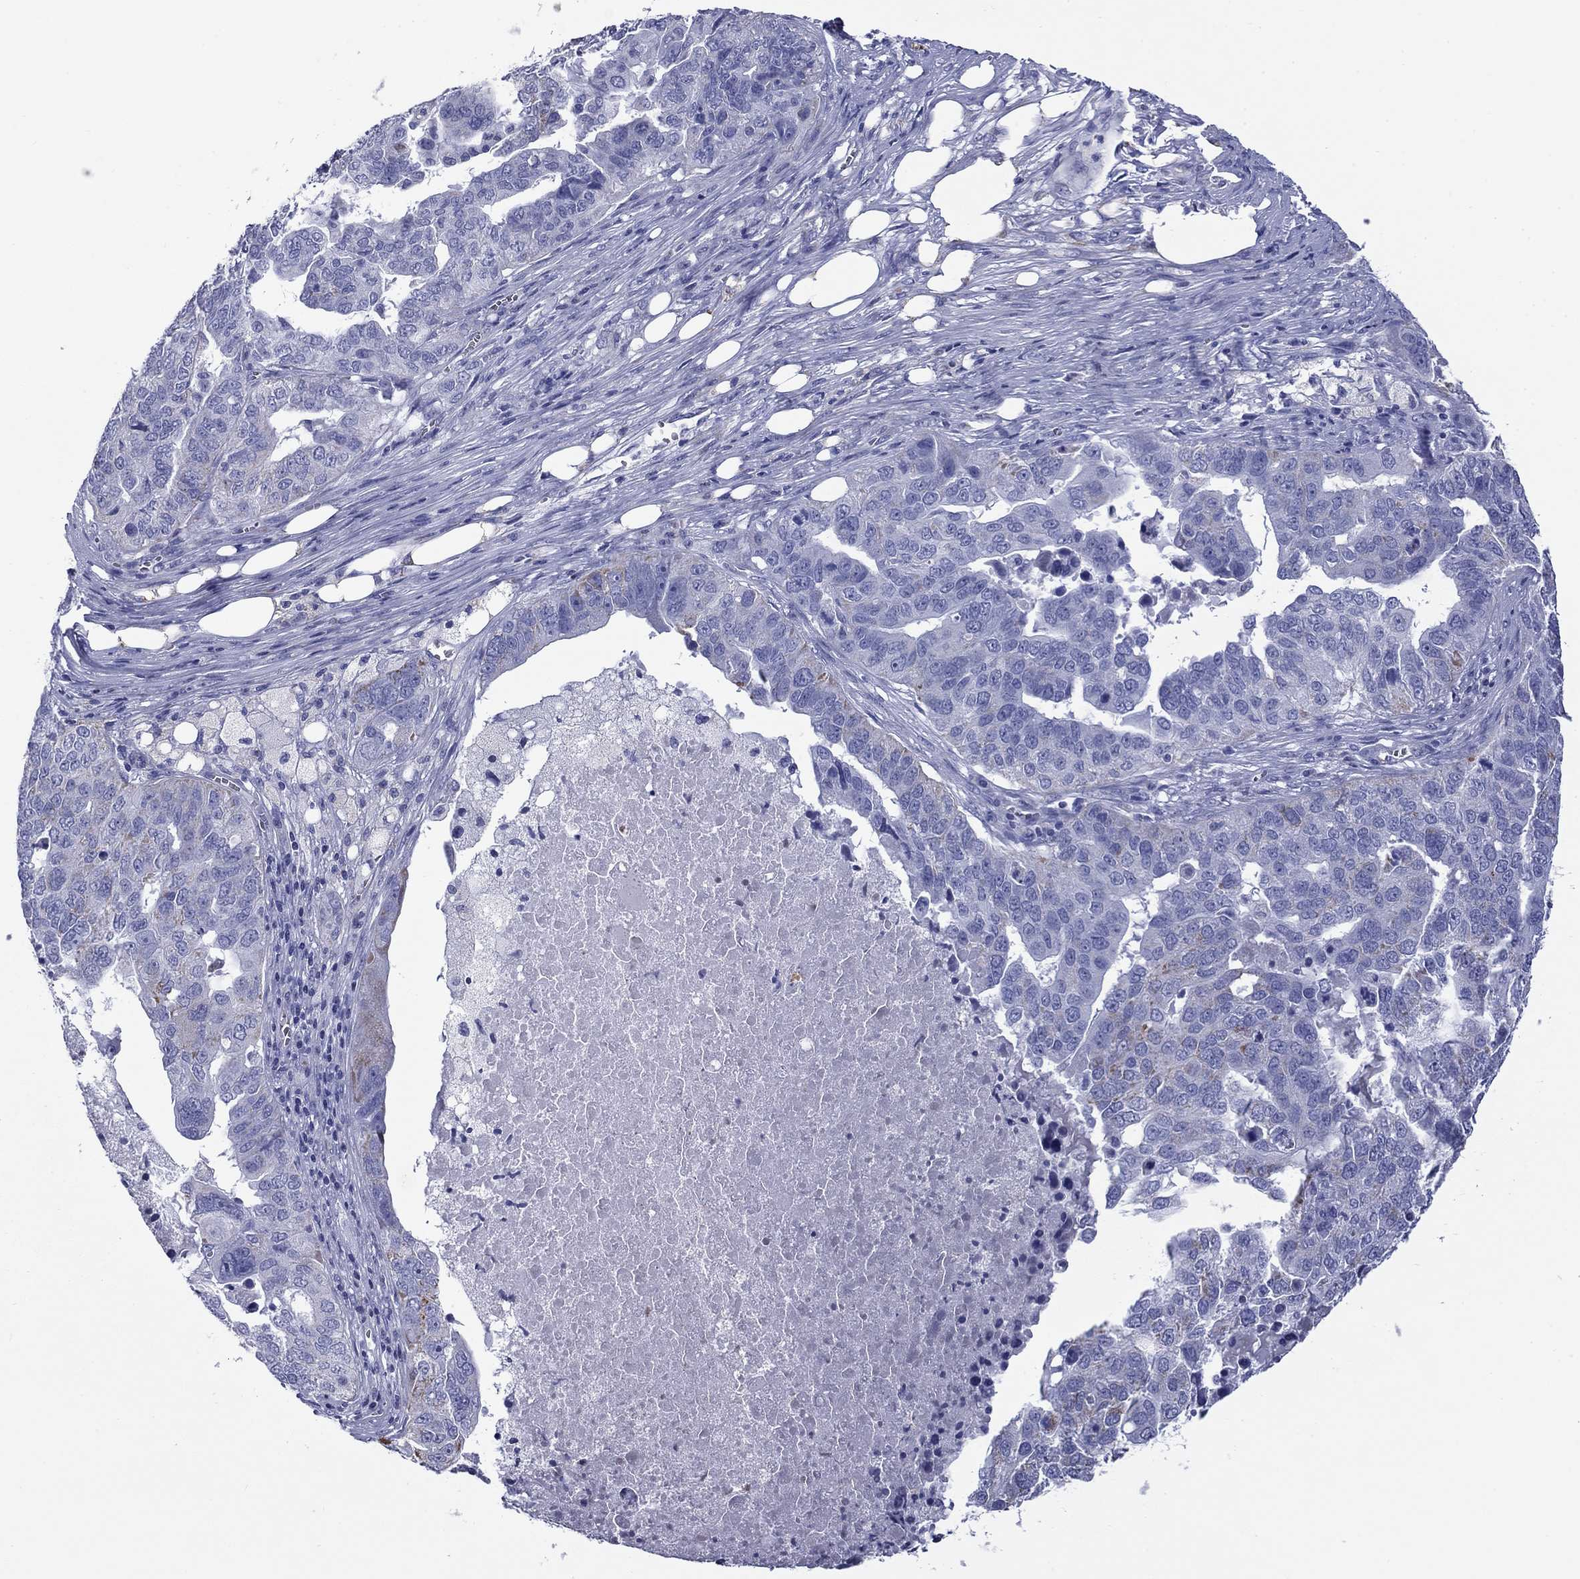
{"staining": {"intensity": "weak", "quantity": "<25%", "location": "cytoplasmic/membranous"}, "tissue": "ovarian cancer", "cell_type": "Tumor cells", "image_type": "cancer", "snomed": [{"axis": "morphology", "description": "Carcinoma, endometroid"}, {"axis": "topography", "description": "Soft tissue"}, {"axis": "topography", "description": "Ovary"}], "caption": "Immunohistochemistry (IHC) of human ovarian cancer (endometroid carcinoma) displays no expression in tumor cells.", "gene": "ACADSB", "patient": {"sex": "female", "age": 52}}